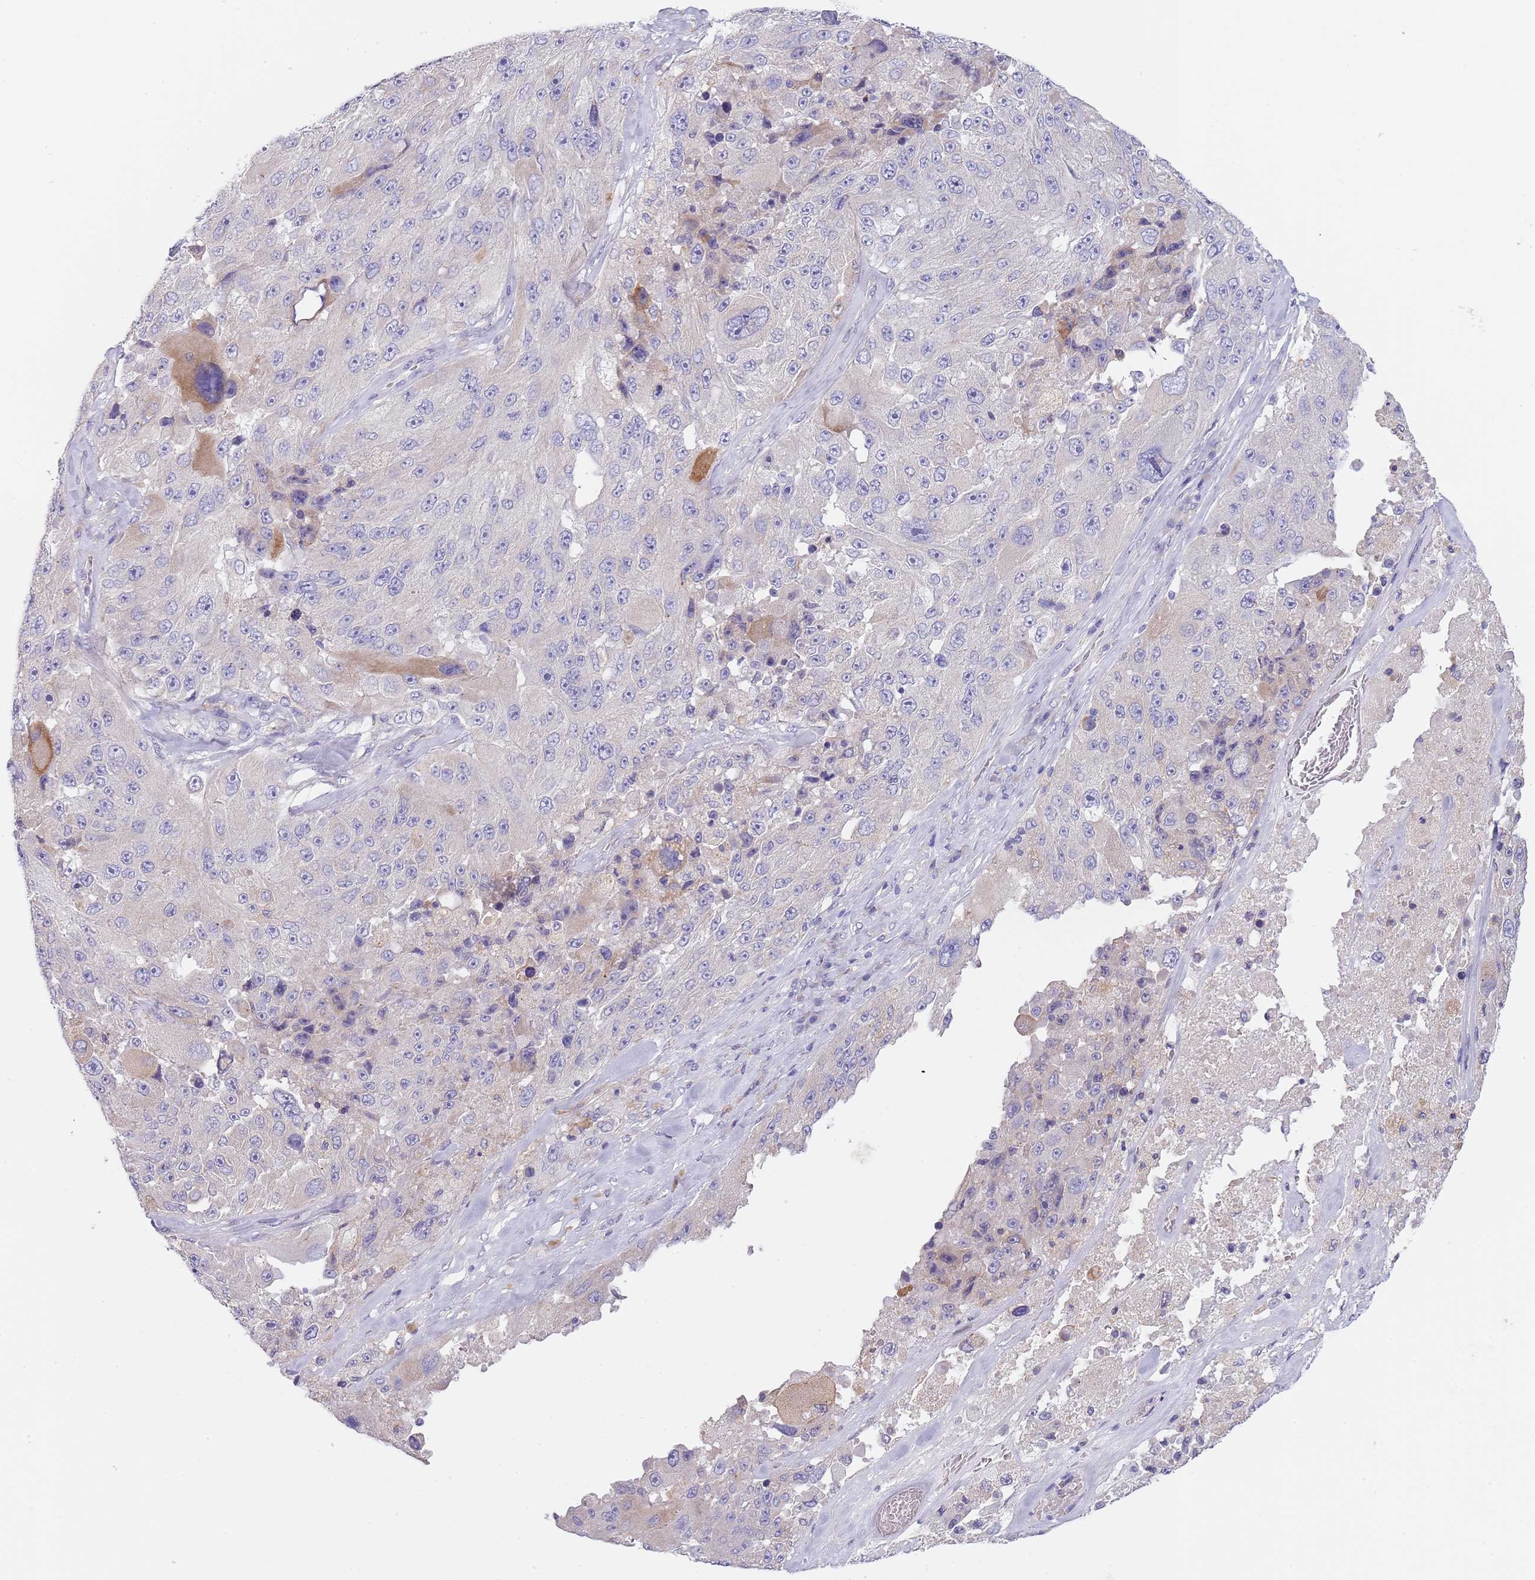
{"staining": {"intensity": "negative", "quantity": "none", "location": "none"}, "tissue": "melanoma", "cell_type": "Tumor cells", "image_type": "cancer", "snomed": [{"axis": "morphology", "description": "Malignant melanoma, Metastatic site"}, {"axis": "topography", "description": "Lymph node"}], "caption": "Tumor cells show no significant protein expression in melanoma.", "gene": "MAN1C1", "patient": {"sex": "male", "age": 62}}